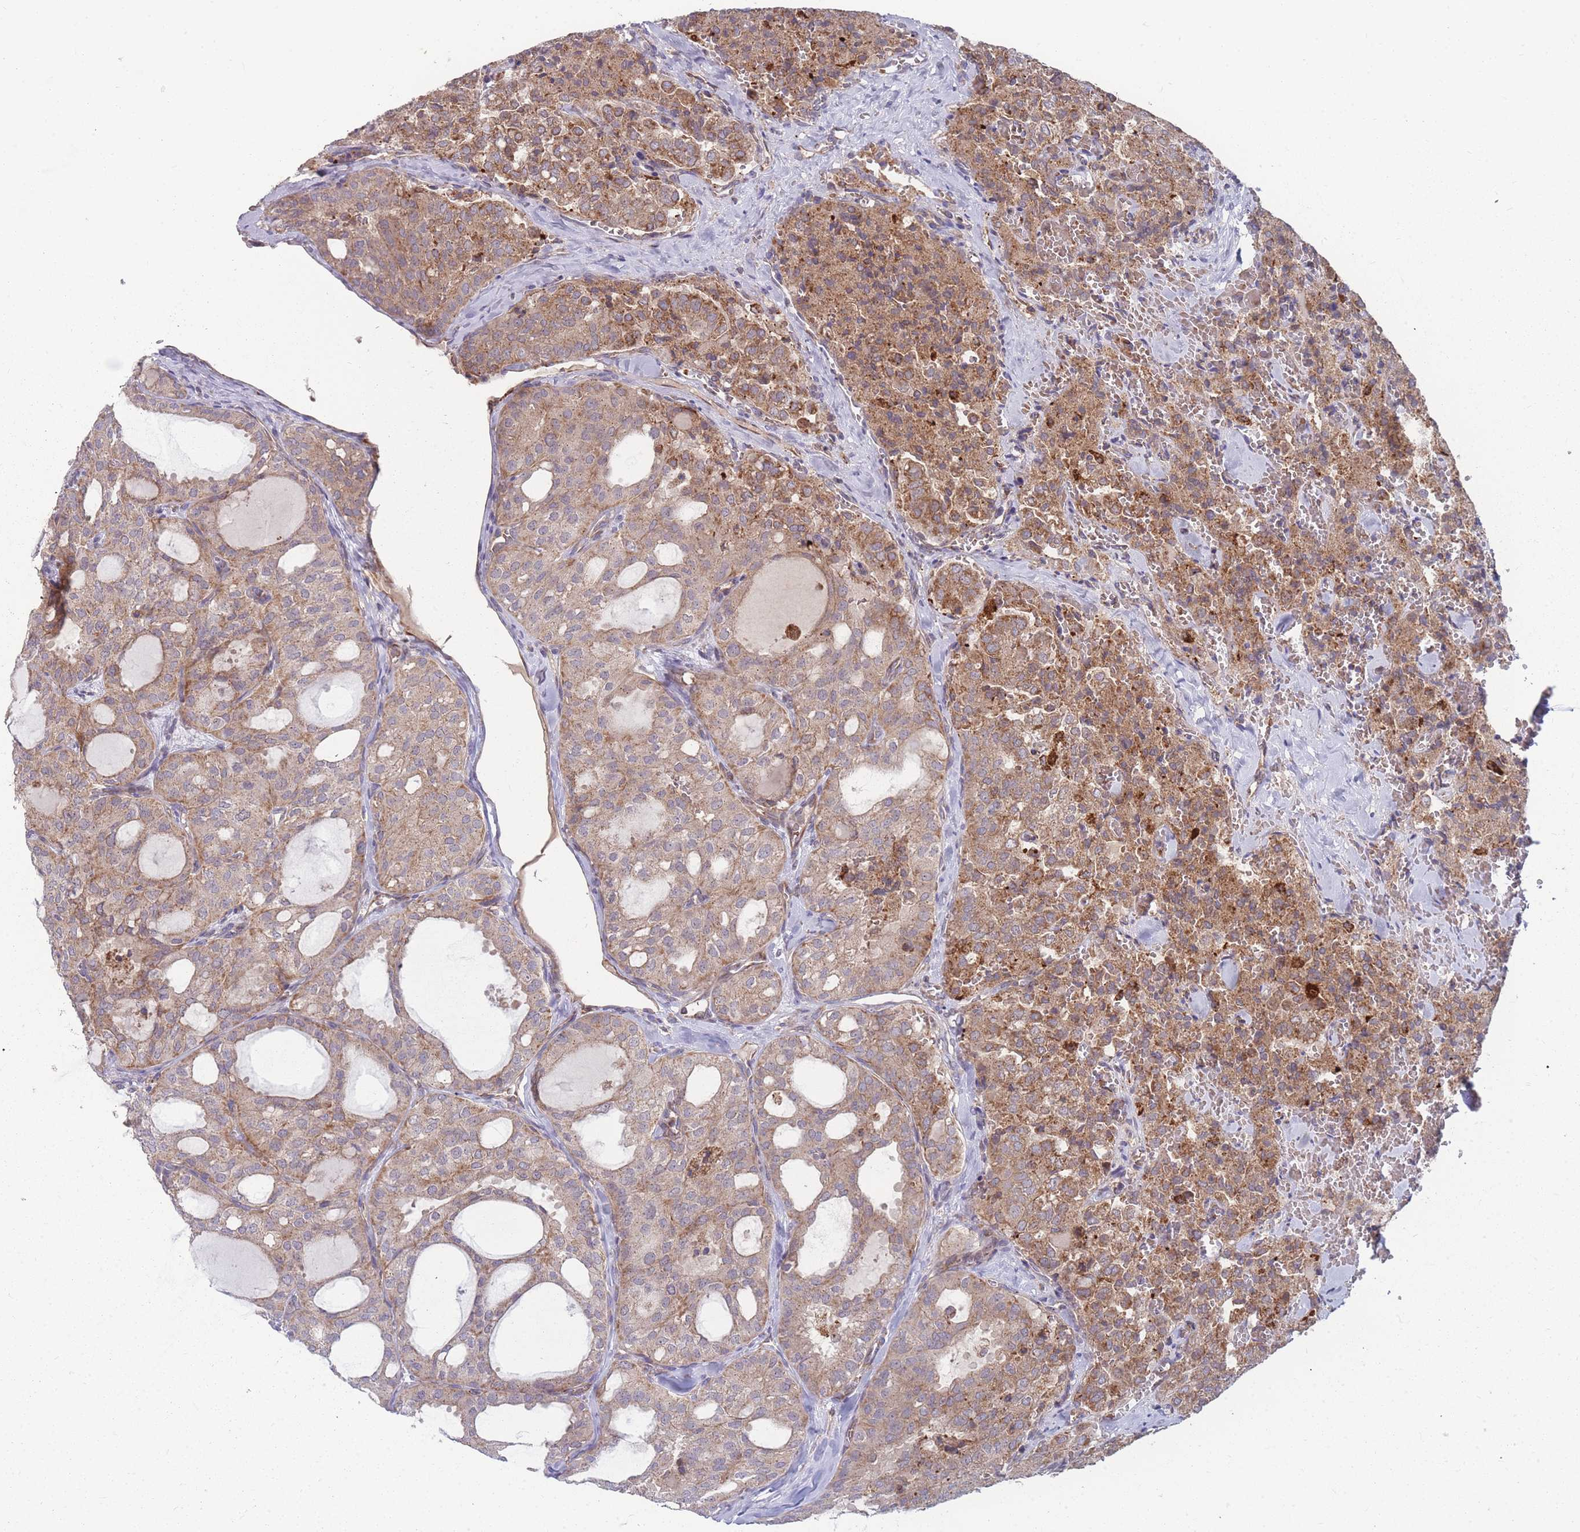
{"staining": {"intensity": "moderate", "quantity": ">75%", "location": "cytoplasmic/membranous"}, "tissue": "thyroid cancer", "cell_type": "Tumor cells", "image_type": "cancer", "snomed": [{"axis": "morphology", "description": "Follicular adenoma carcinoma, NOS"}, {"axis": "topography", "description": "Thyroid gland"}], "caption": "IHC micrograph of thyroid follicular adenoma carcinoma stained for a protein (brown), which exhibits medium levels of moderate cytoplasmic/membranous staining in approximately >75% of tumor cells.", "gene": "SLC35B4", "patient": {"sex": "male", "age": 75}}